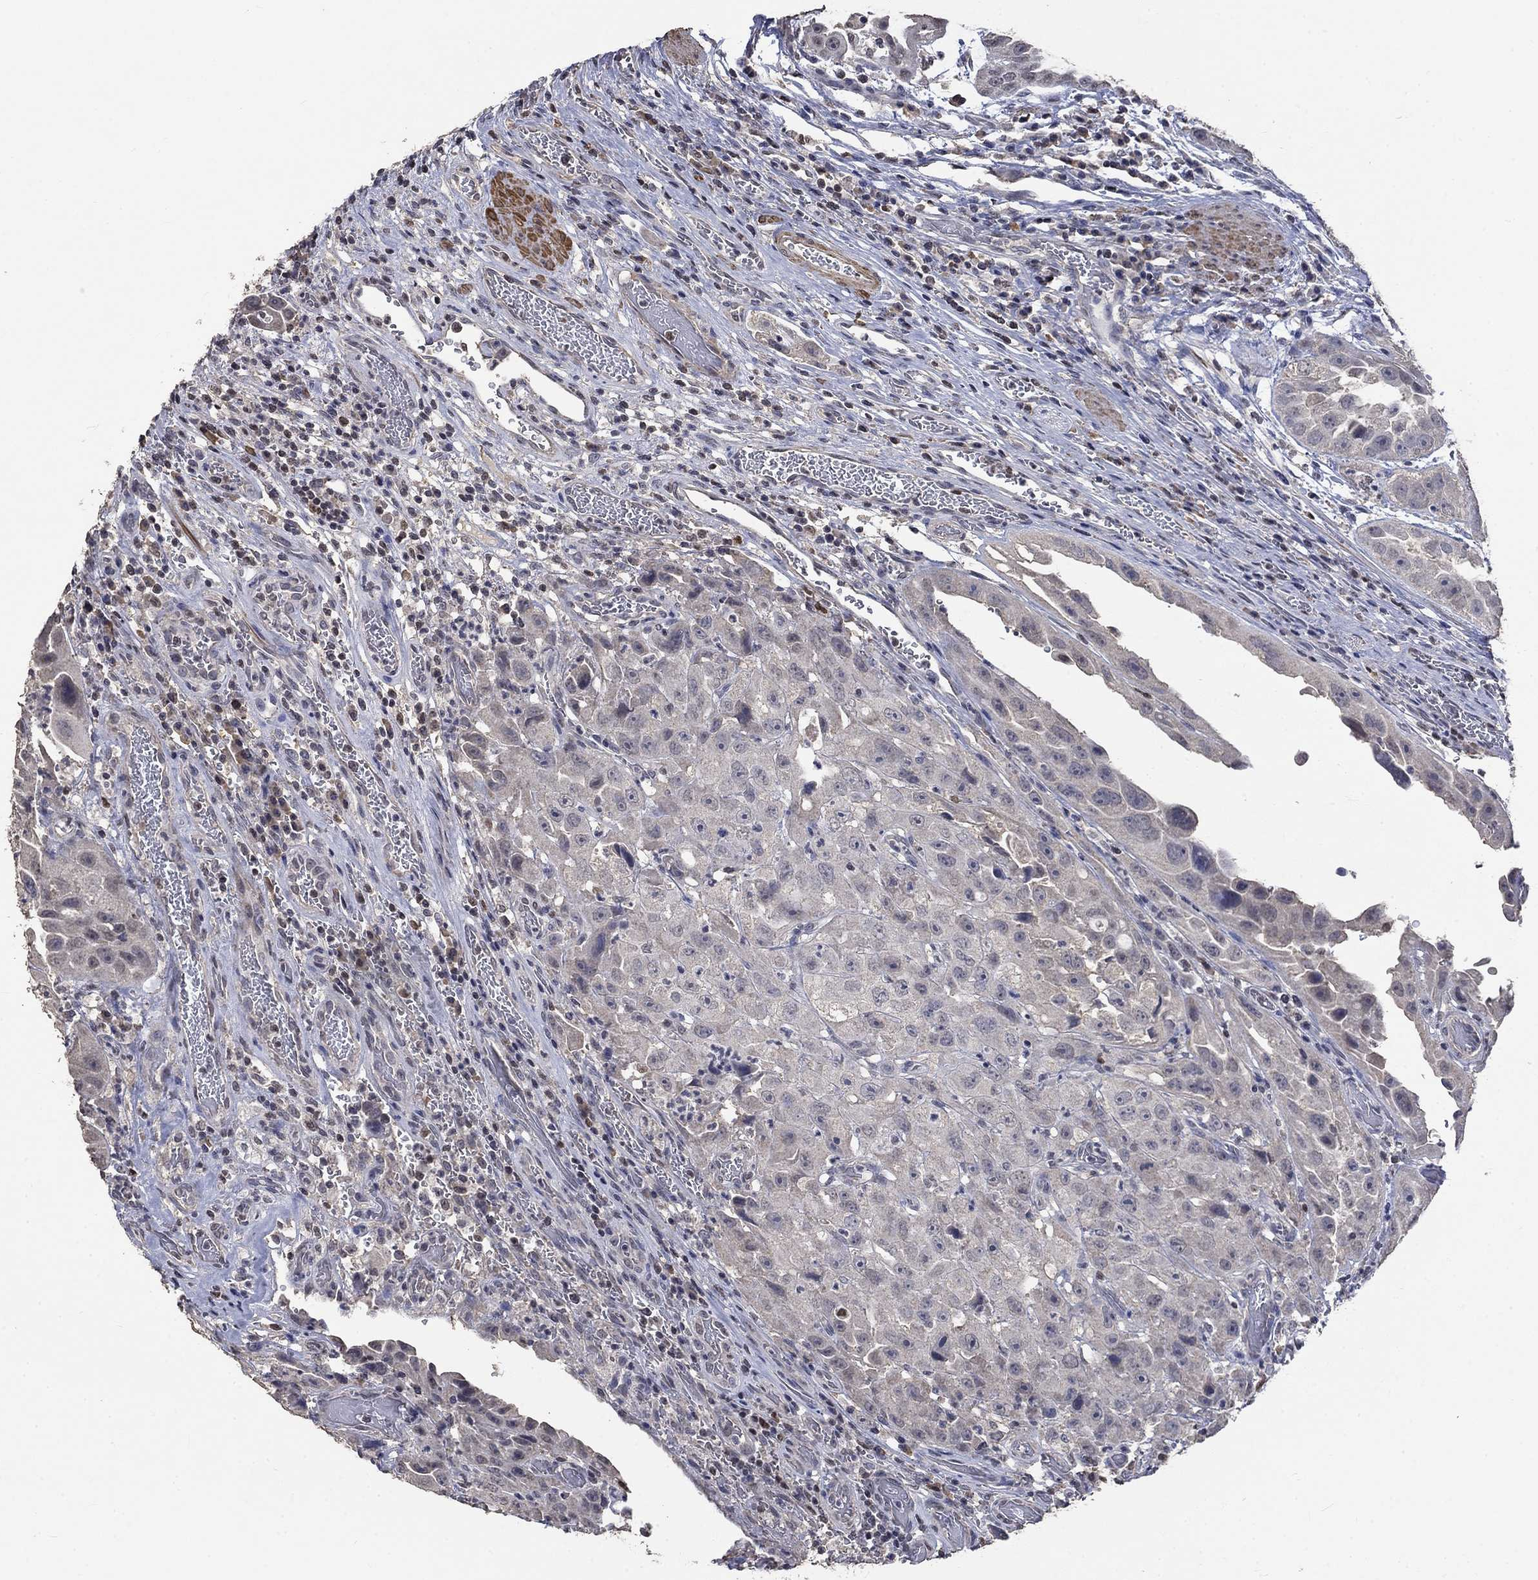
{"staining": {"intensity": "negative", "quantity": "none", "location": "none"}, "tissue": "urothelial cancer", "cell_type": "Tumor cells", "image_type": "cancer", "snomed": [{"axis": "morphology", "description": "Urothelial carcinoma, High grade"}, {"axis": "topography", "description": "Urinary bladder"}], "caption": "This histopathology image is of urothelial cancer stained with IHC to label a protein in brown with the nuclei are counter-stained blue. There is no positivity in tumor cells. (Immunohistochemistry (ihc), brightfield microscopy, high magnification).", "gene": "ZBTB18", "patient": {"sex": "female", "age": 41}}